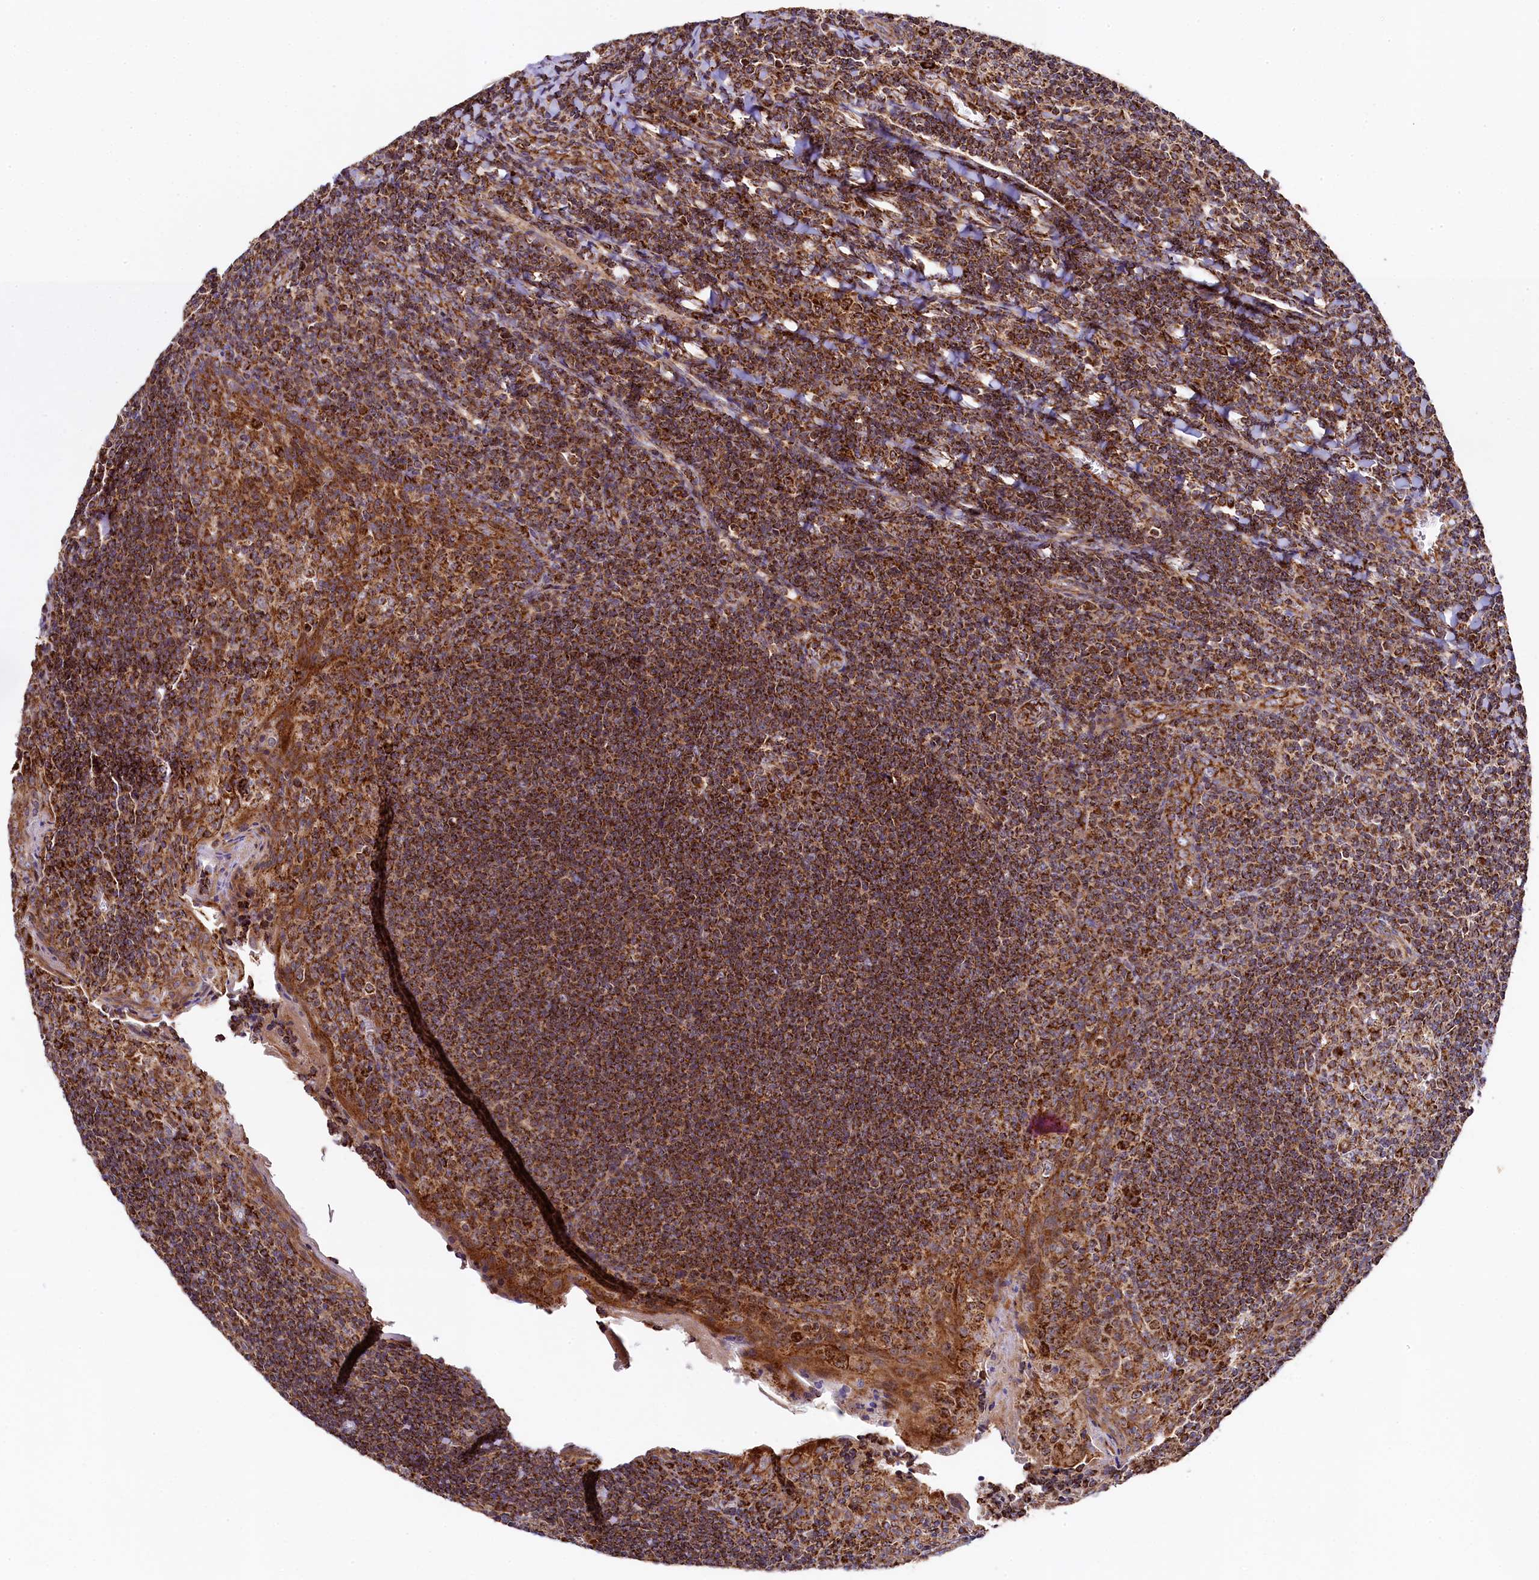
{"staining": {"intensity": "strong", "quantity": ">75%", "location": "cytoplasmic/membranous"}, "tissue": "tonsil", "cell_type": "Germinal center cells", "image_type": "normal", "snomed": [{"axis": "morphology", "description": "Normal tissue, NOS"}, {"axis": "topography", "description": "Tonsil"}], "caption": "Tonsil stained with DAB IHC displays high levels of strong cytoplasmic/membranous staining in about >75% of germinal center cells. (IHC, brightfield microscopy, high magnification).", "gene": "CLYBL", "patient": {"sex": "male", "age": 27}}